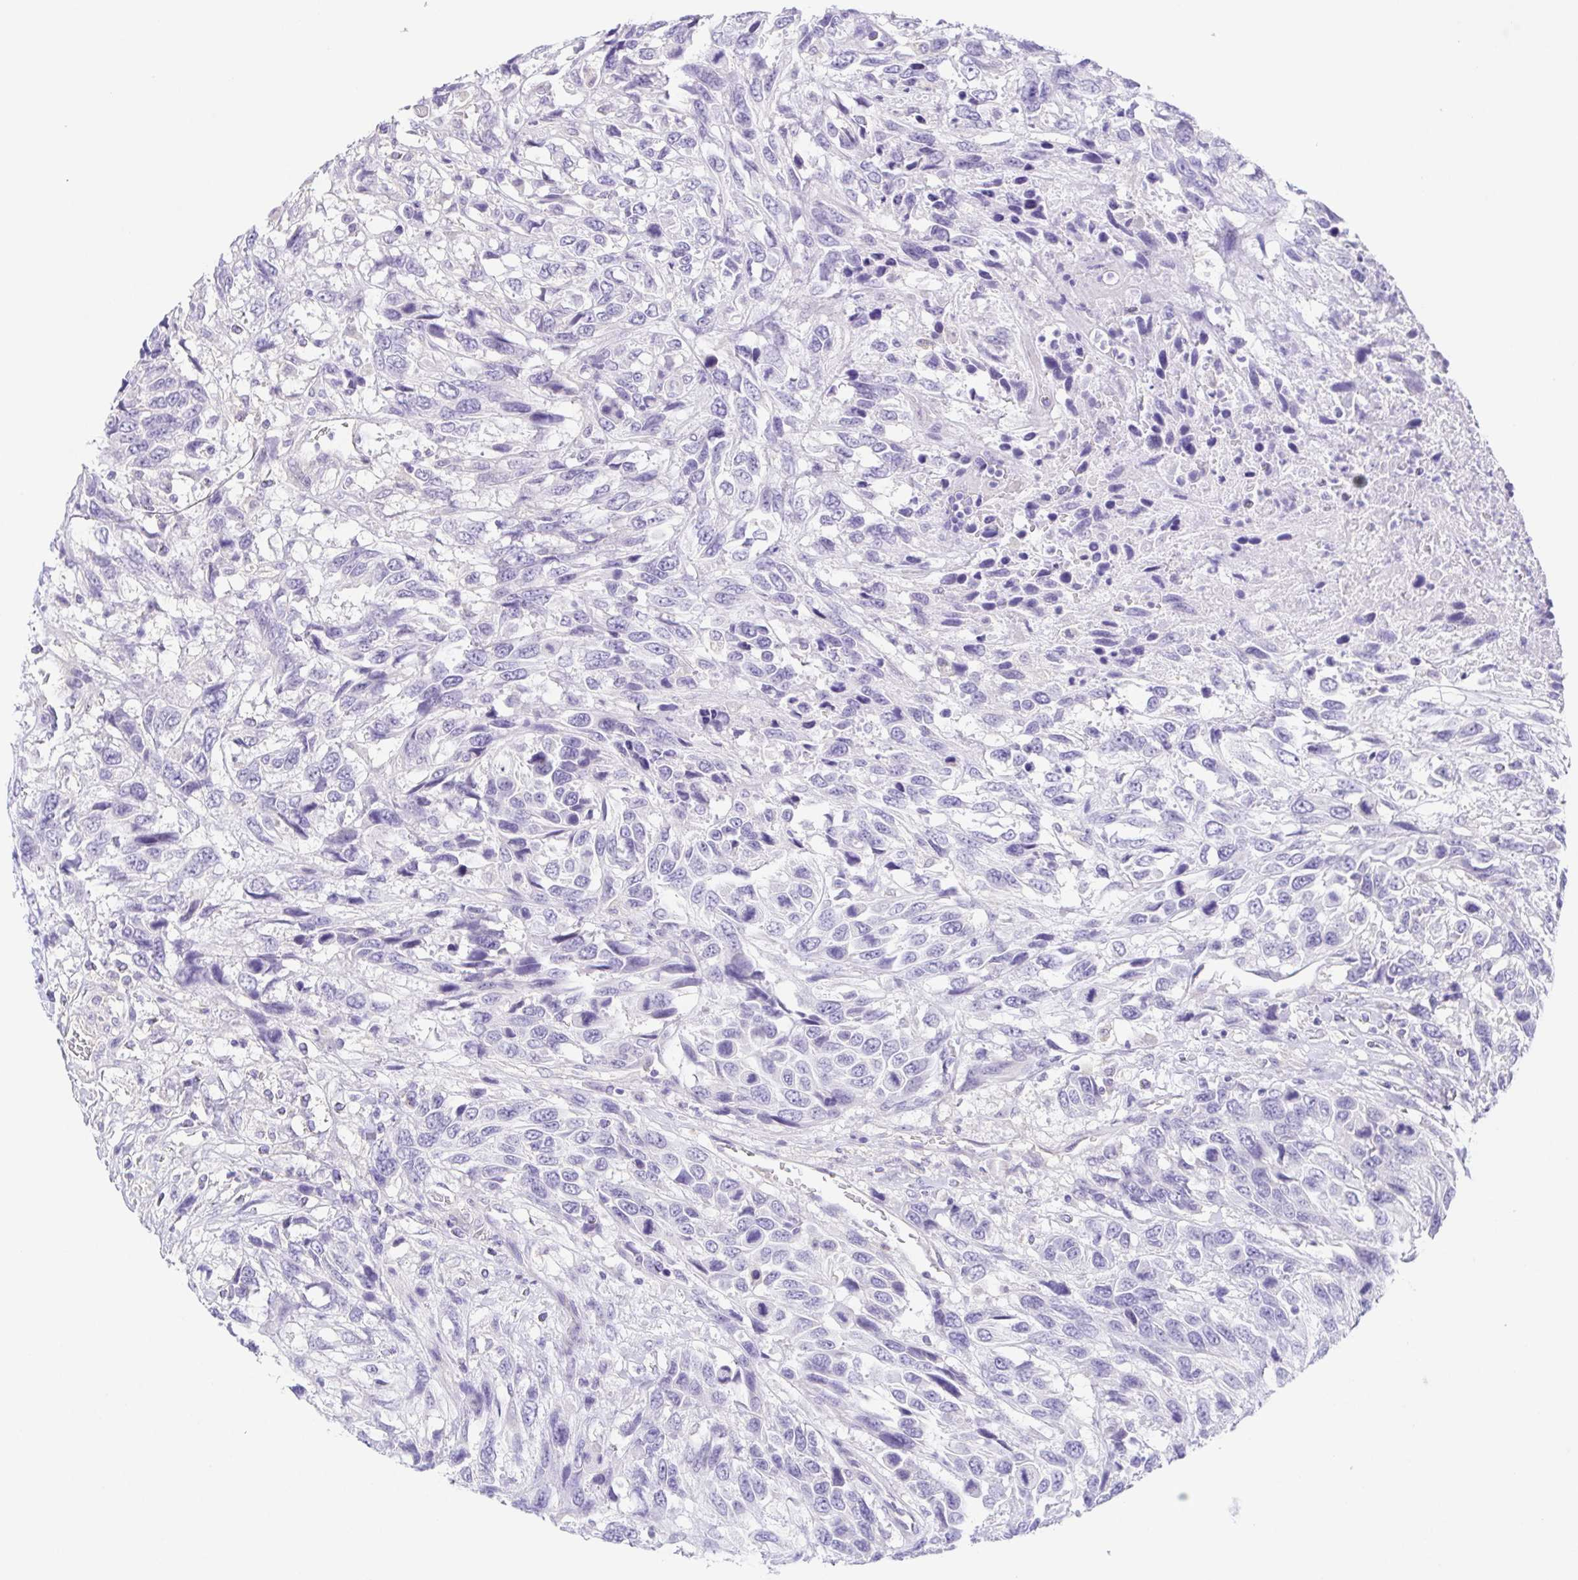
{"staining": {"intensity": "negative", "quantity": "none", "location": "none"}, "tissue": "urothelial cancer", "cell_type": "Tumor cells", "image_type": "cancer", "snomed": [{"axis": "morphology", "description": "Urothelial carcinoma, High grade"}, {"axis": "topography", "description": "Urinary bladder"}], "caption": "A high-resolution image shows immunohistochemistry staining of urothelial cancer, which demonstrates no significant expression in tumor cells.", "gene": "KRTDAP", "patient": {"sex": "female", "age": 70}}